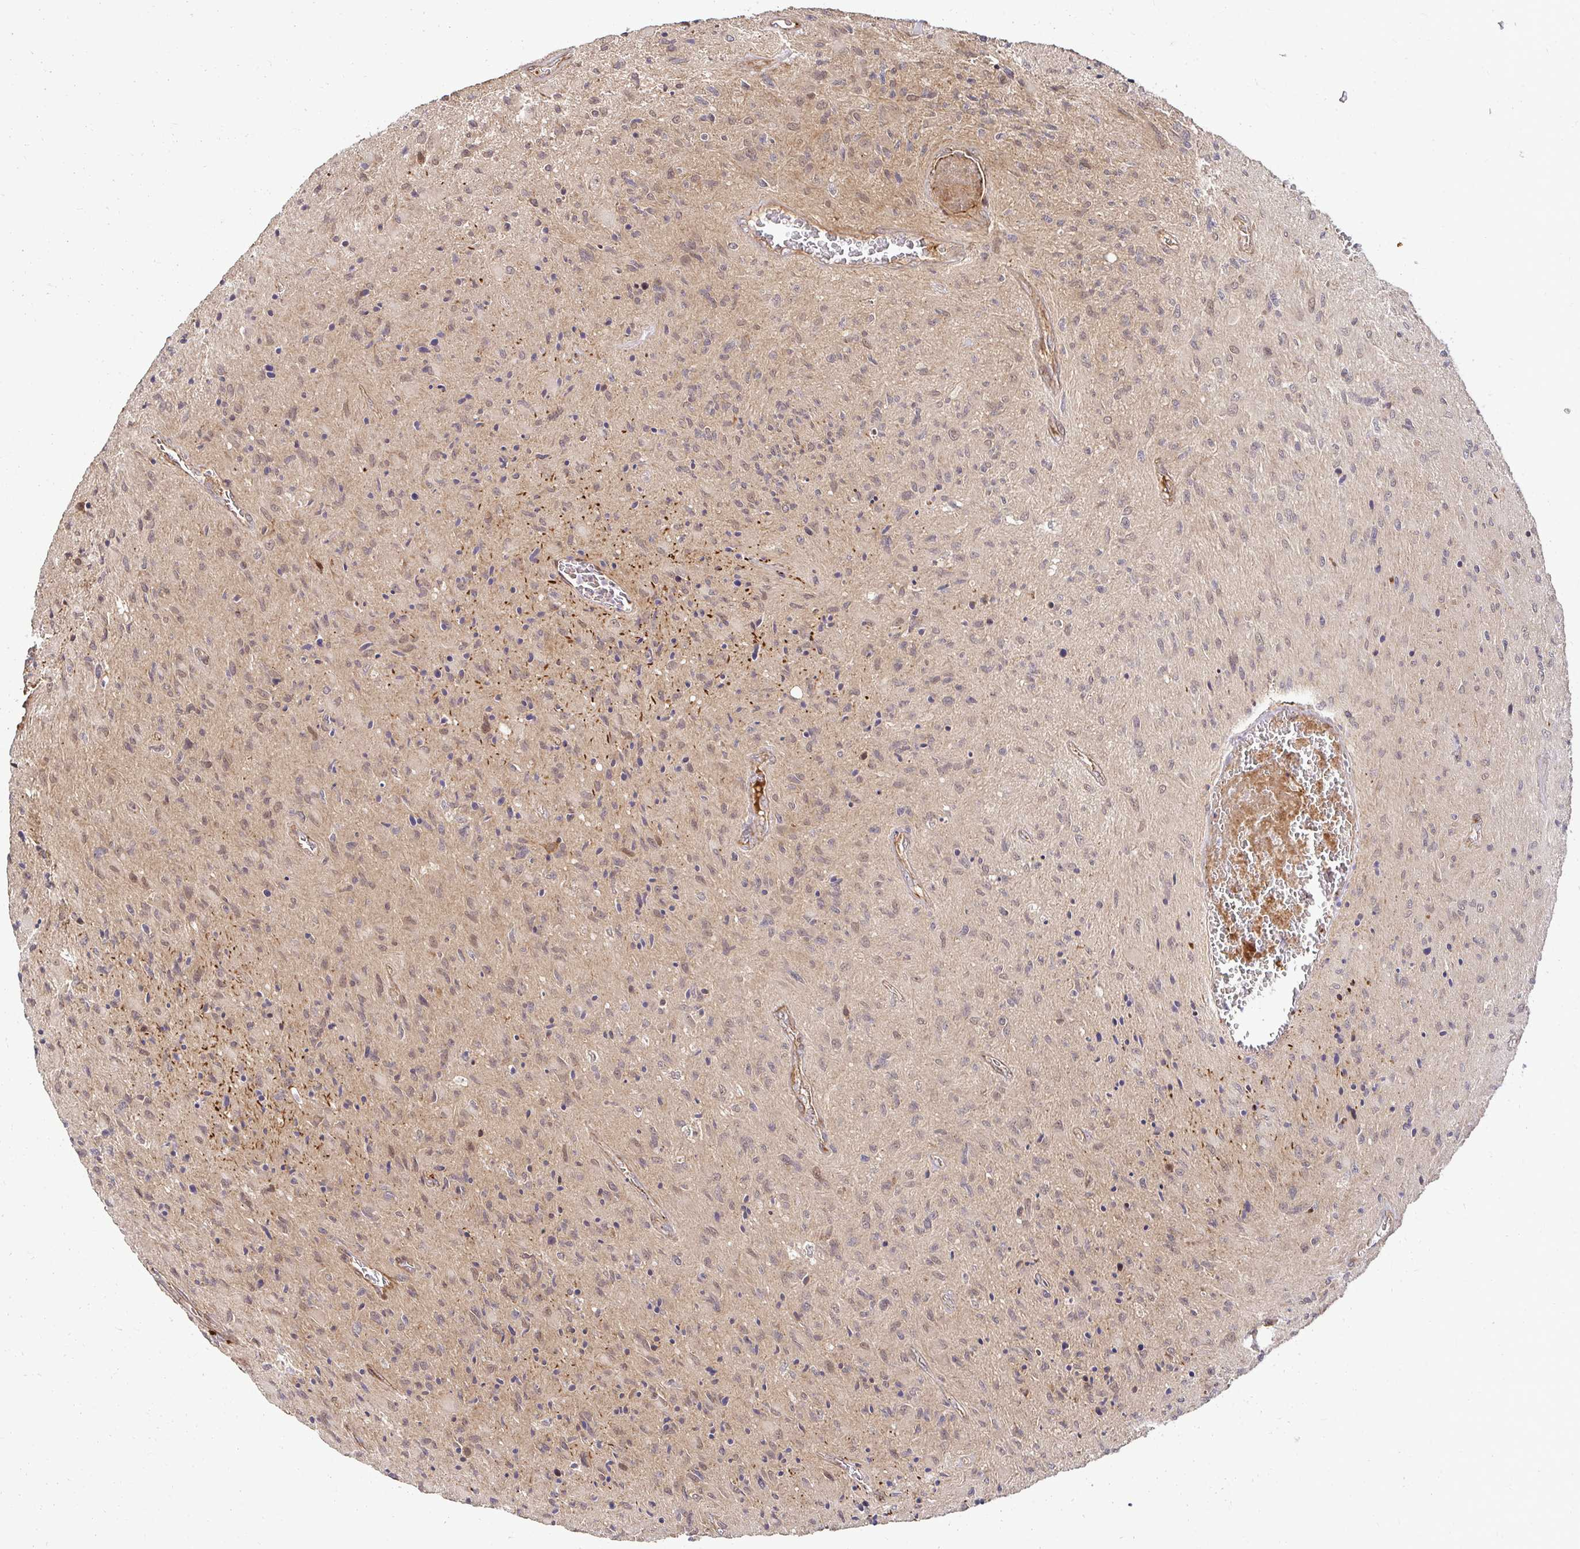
{"staining": {"intensity": "moderate", "quantity": "<25%", "location": "nuclear"}, "tissue": "glioma", "cell_type": "Tumor cells", "image_type": "cancer", "snomed": [{"axis": "morphology", "description": "Glioma, malignant, High grade"}, {"axis": "topography", "description": "Brain"}], "caption": "The immunohistochemical stain labels moderate nuclear positivity in tumor cells of high-grade glioma (malignant) tissue. (DAB IHC with brightfield microscopy, high magnification).", "gene": "PSMA4", "patient": {"sex": "male", "age": 54}}